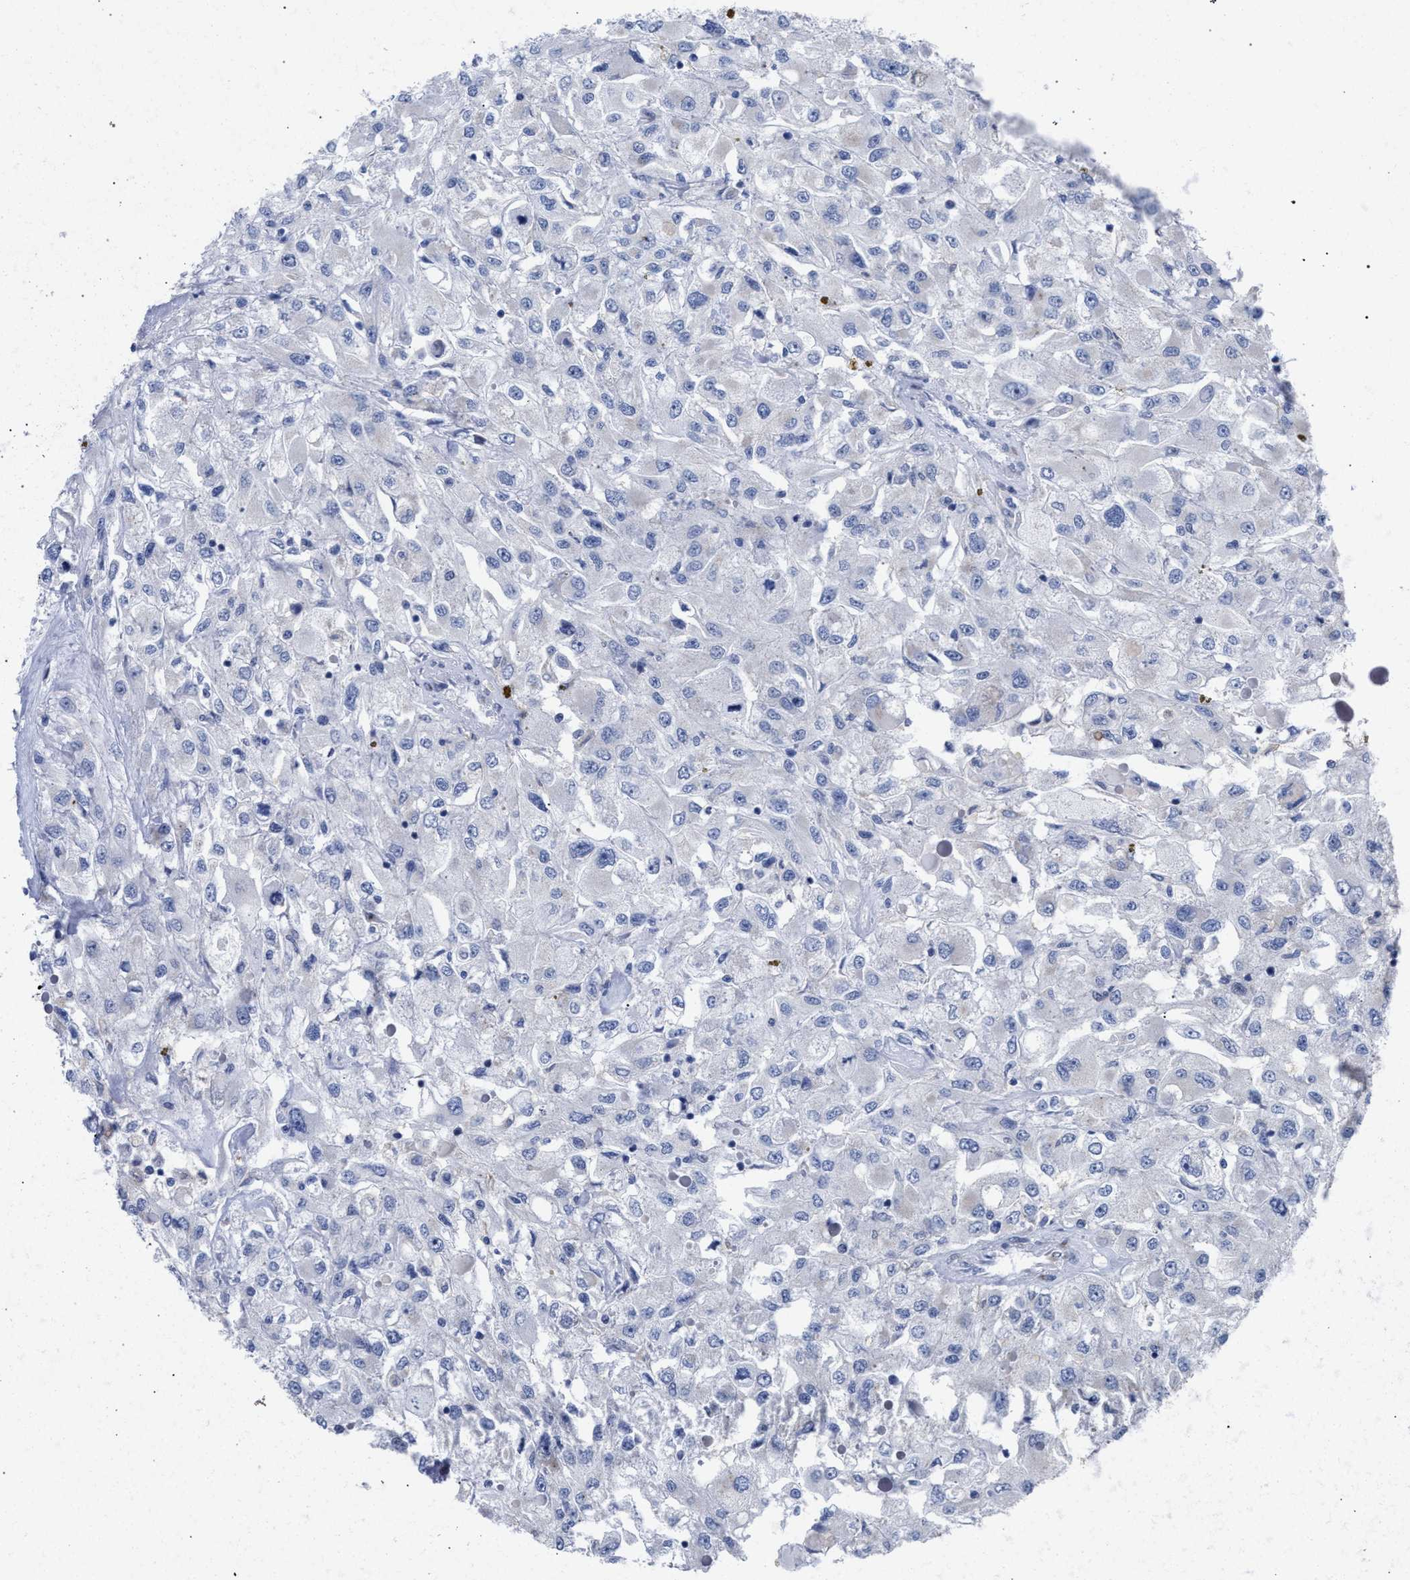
{"staining": {"intensity": "negative", "quantity": "none", "location": "none"}, "tissue": "renal cancer", "cell_type": "Tumor cells", "image_type": "cancer", "snomed": [{"axis": "morphology", "description": "Adenocarcinoma, NOS"}, {"axis": "topography", "description": "Kidney"}], "caption": "Tumor cells show no significant staining in renal cancer.", "gene": "GOLGA2", "patient": {"sex": "female", "age": 52}}